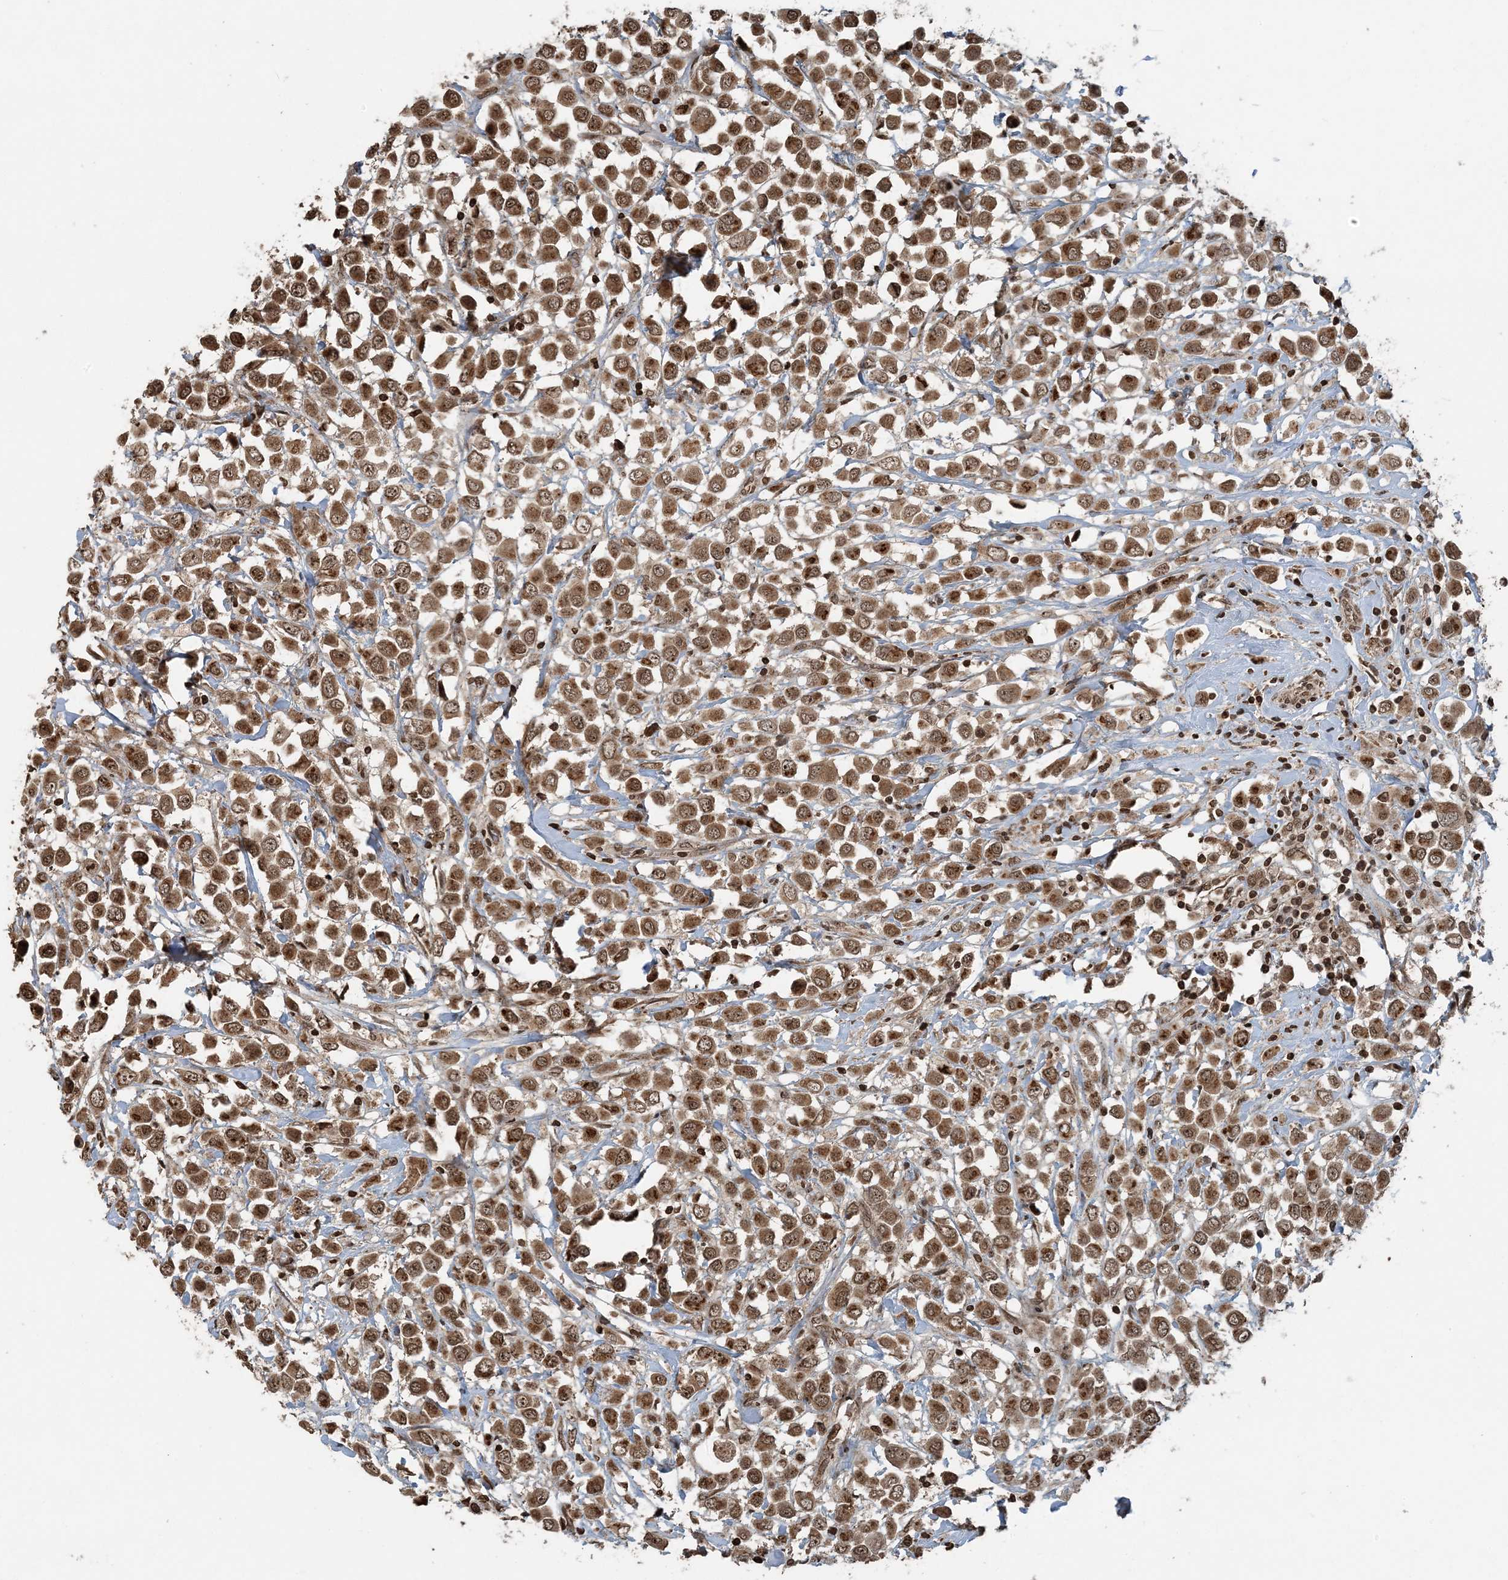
{"staining": {"intensity": "moderate", "quantity": ">75%", "location": "cytoplasmic/membranous,nuclear"}, "tissue": "breast cancer", "cell_type": "Tumor cells", "image_type": "cancer", "snomed": [{"axis": "morphology", "description": "Duct carcinoma"}, {"axis": "topography", "description": "Breast"}], "caption": "Moderate cytoplasmic/membranous and nuclear positivity for a protein is seen in about >75% of tumor cells of invasive ductal carcinoma (breast) using immunohistochemistry.", "gene": "ZFAND2B", "patient": {"sex": "female", "age": 61}}